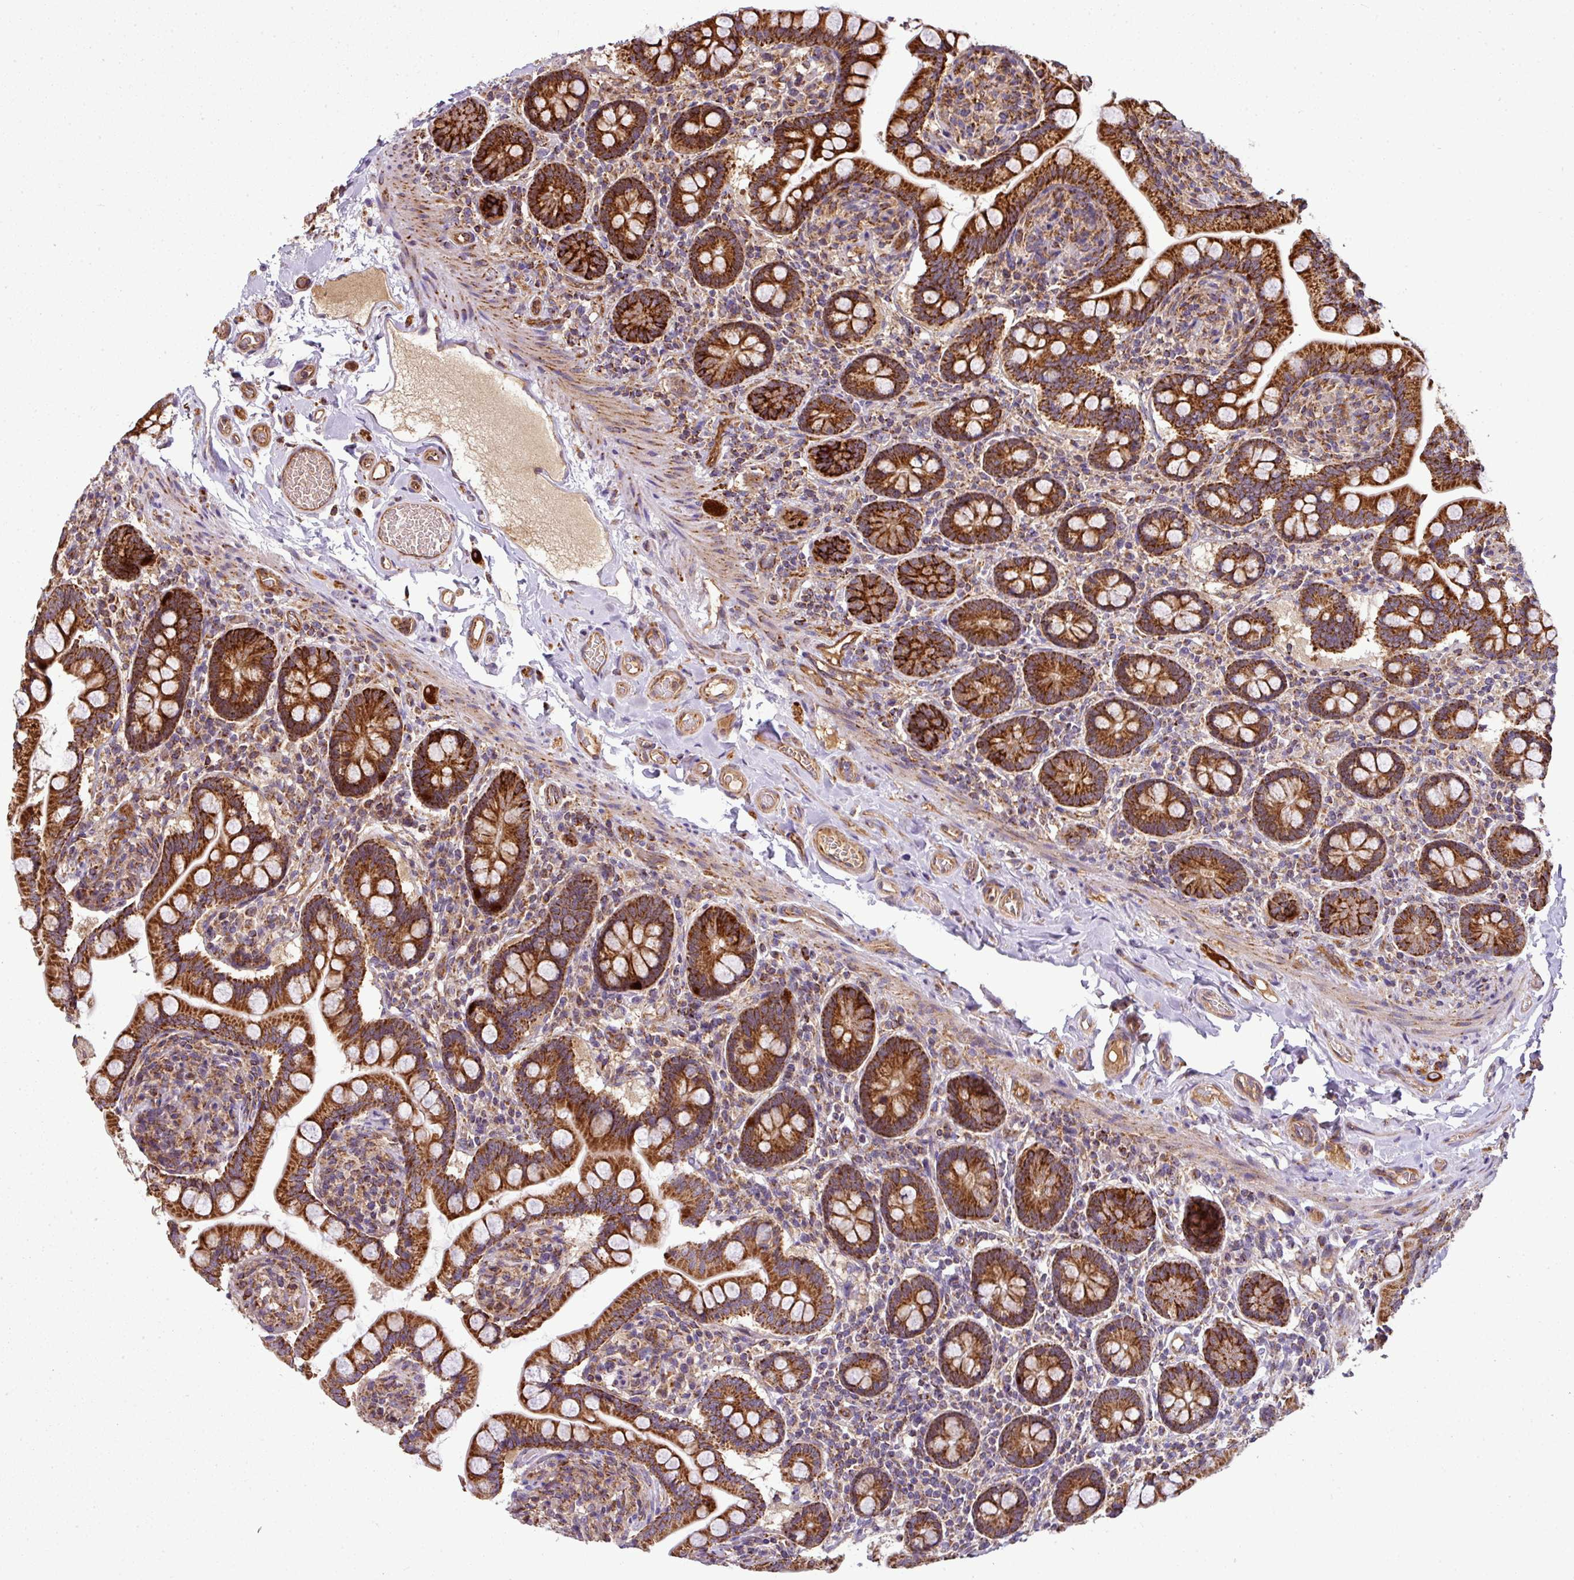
{"staining": {"intensity": "strong", "quantity": ">75%", "location": "cytoplasmic/membranous"}, "tissue": "small intestine", "cell_type": "Glandular cells", "image_type": "normal", "snomed": [{"axis": "morphology", "description": "Normal tissue, NOS"}, {"axis": "topography", "description": "Small intestine"}], "caption": "Small intestine stained with immunohistochemistry (IHC) reveals strong cytoplasmic/membranous staining in about >75% of glandular cells.", "gene": "PRELID3B", "patient": {"sex": "female", "age": 64}}